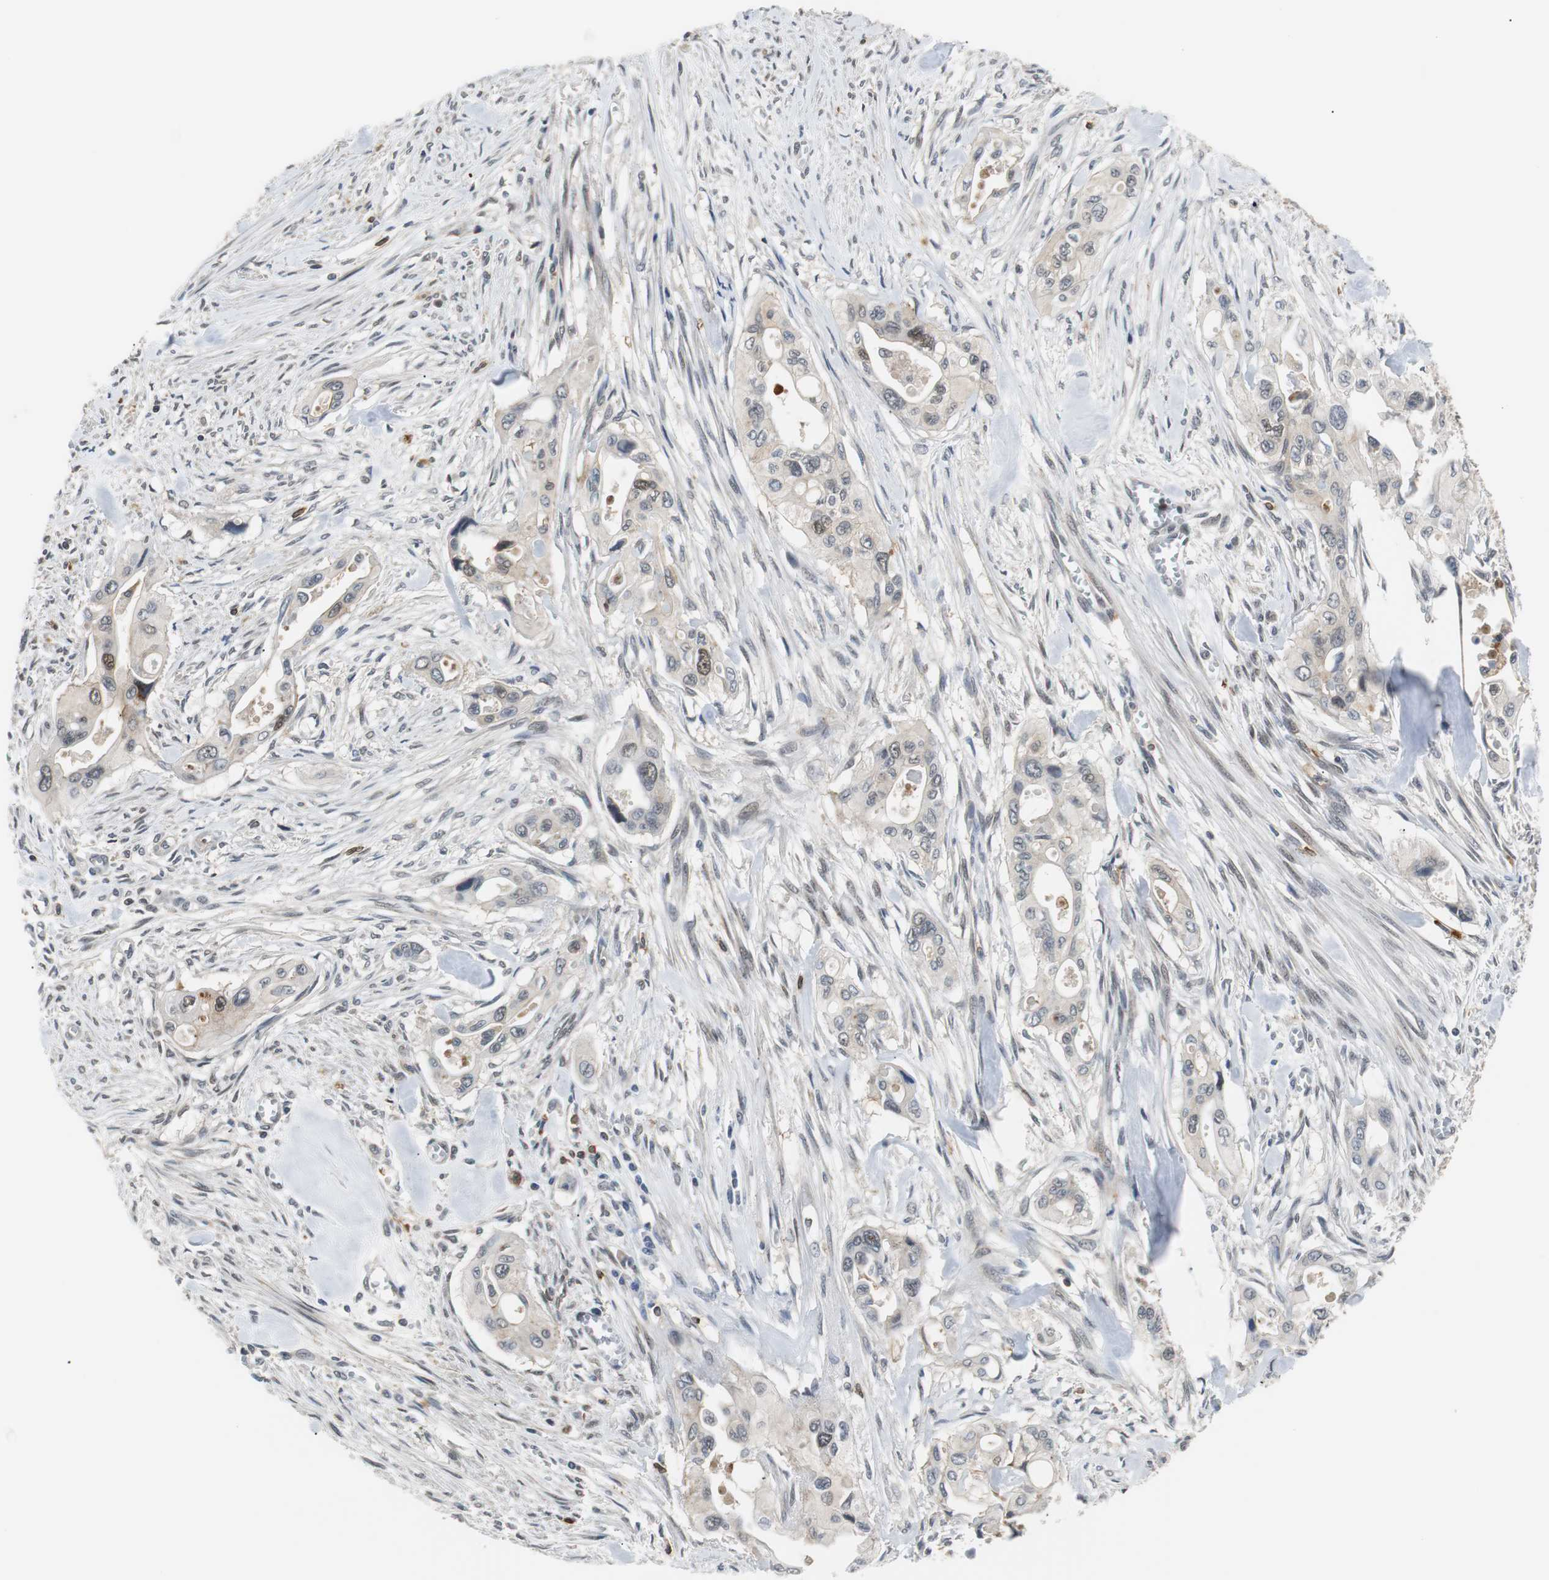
{"staining": {"intensity": "weak", "quantity": "25%-75%", "location": "cytoplasmic/membranous,nuclear"}, "tissue": "pancreatic cancer", "cell_type": "Tumor cells", "image_type": "cancer", "snomed": [{"axis": "morphology", "description": "Adenocarcinoma, NOS"}, {"axis": "topography", "description": "Pancreas"}], "caption": "Human pancreatic adenocarcinoma stained for a protein (brown) shows weak cytoplasmic/membranous and nuclear positive staining in approximately 25%-75% of tumor cells.", "gene": "SIRT1", "patient": {"sex": "male", "age": 77}}